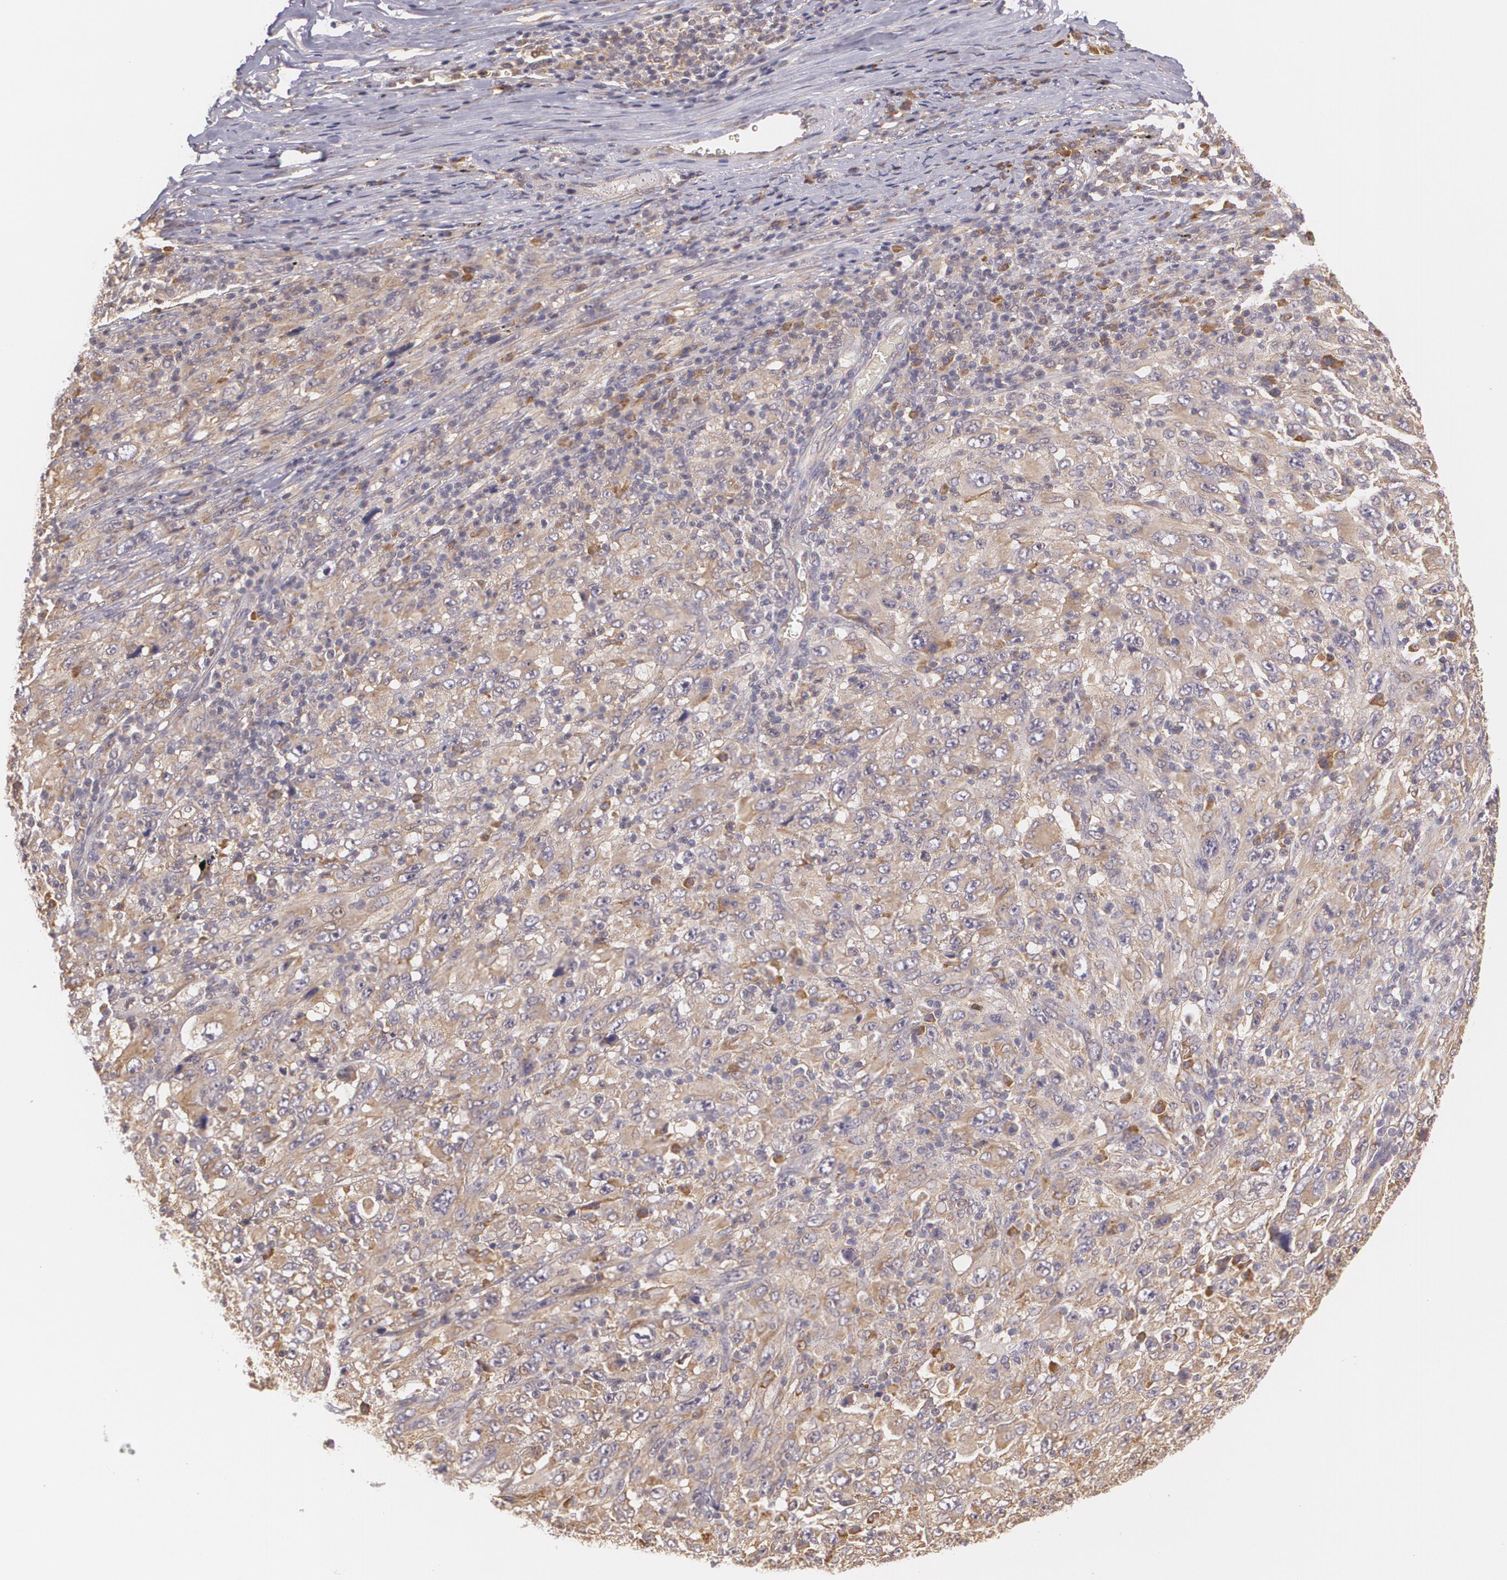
{"staining": {"intensity": "weak", "quantity": ">75%", "location": "cytoplasmic/membranous"}, "tissue": "melanoma", "cell_type": "Tumor cells", "image_type": "cancer", "snomed": [{"axis": "morphology", "description": "Malignant melanoma, Metastatic site"}, {"axis": "topography", "description": "Skin"}], "caption": "Weak cytoplasmic/membranous protein positivity is present in approximately >75% of tumor cells in melanoma.", "gene": "CCL17", "patient": {"sex": "female", "age": 56}}